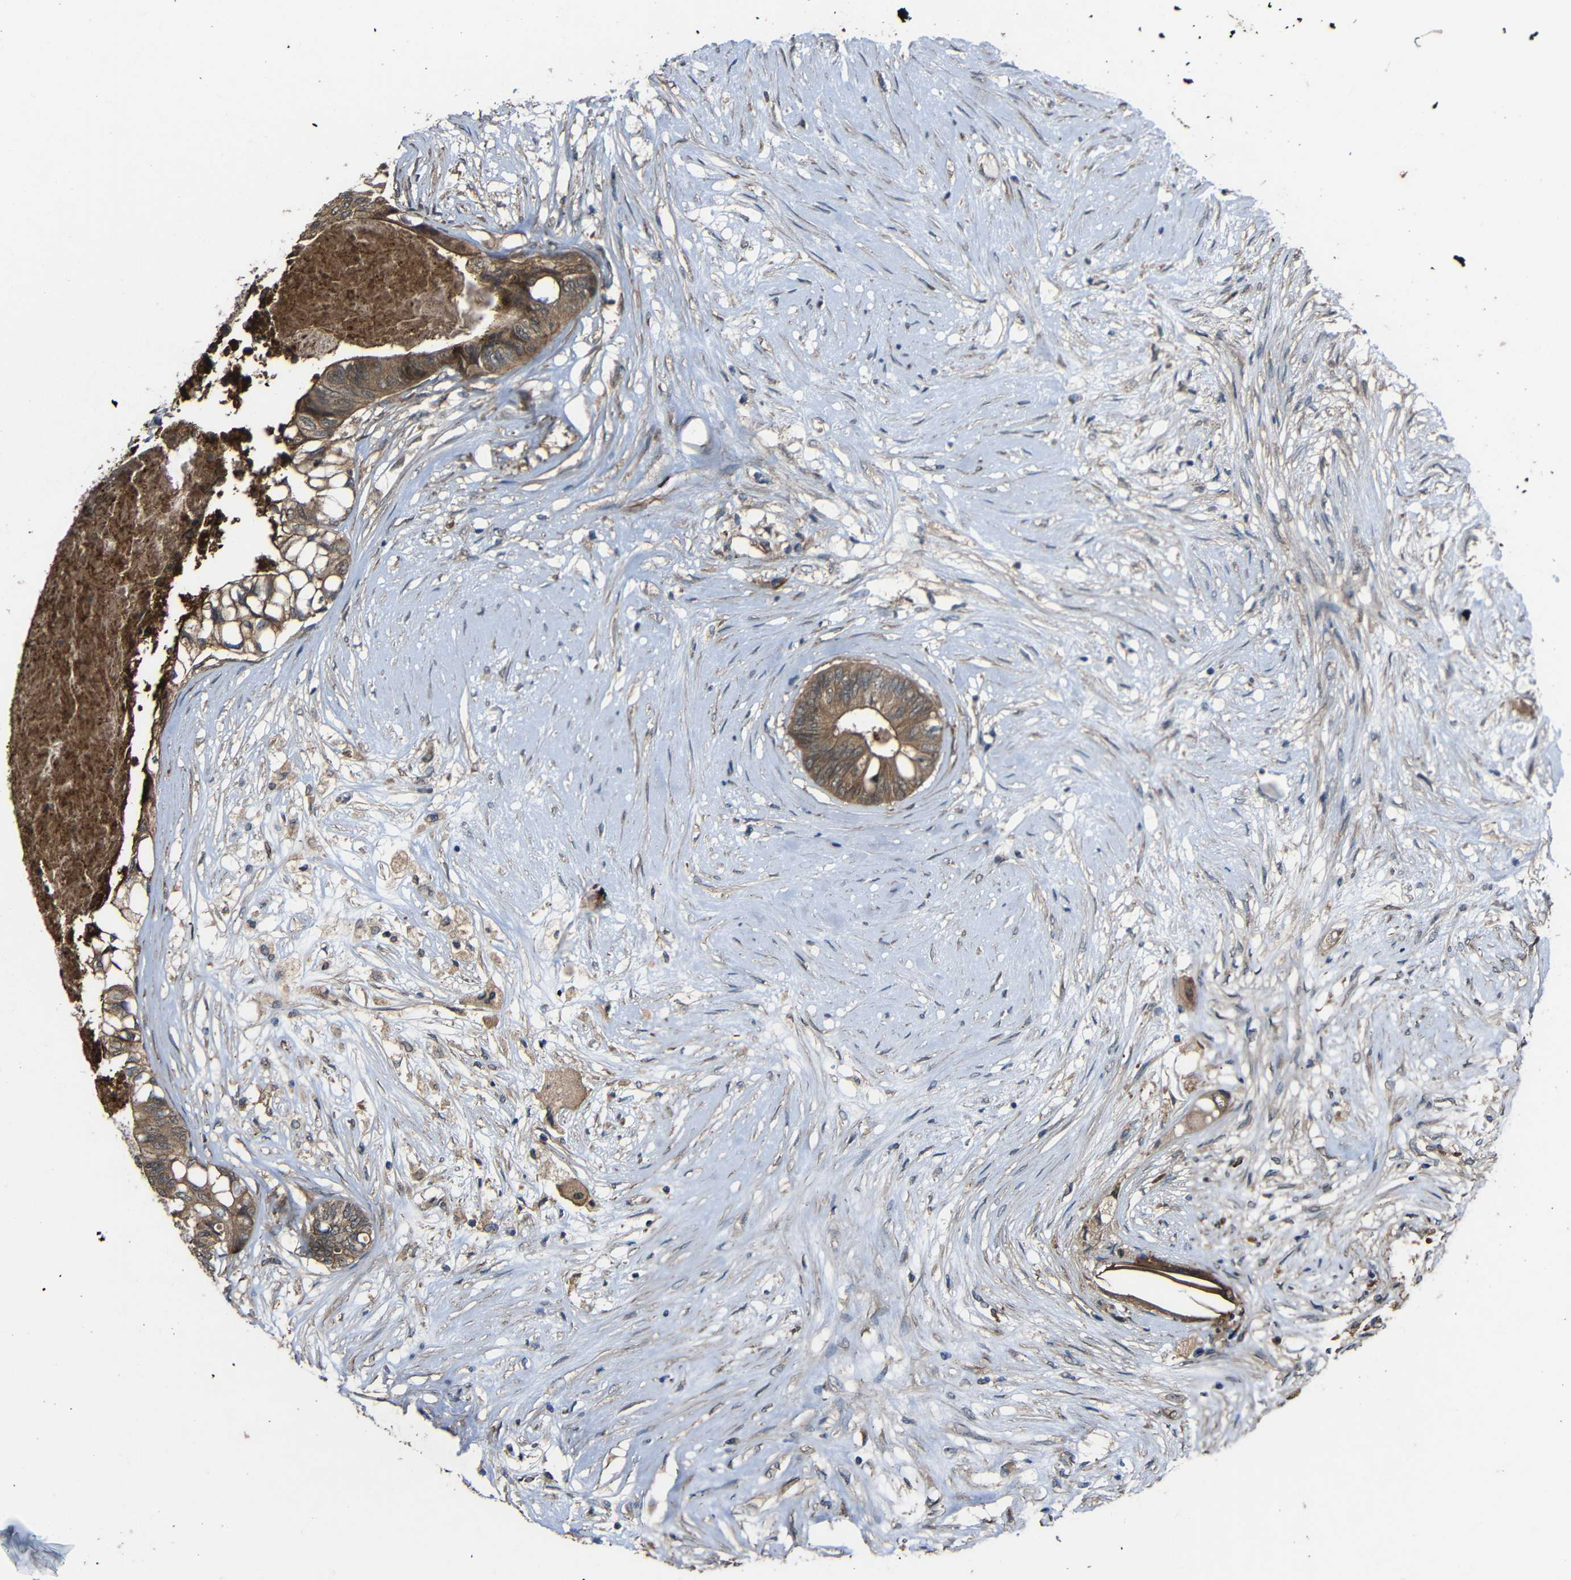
{"staining": {"intensity": "moderate", "quantity": ">75%", "location": "cytoplasmic/membranous"}, "tissue": "colorectal cancer", "cell_type": "Tumor cells", "image_type": "cancer", "snomed": [{"axis": "morphology", "description": "Adenocarcinoma, NOS"}, {"axis": "topography", "description": "Rectum"}], "caption": "Human adenocarcinoma (colorectal) stained with a protein marker reveals moderate staining in tumor cells.", "gene": "CHST9", "patient": {"sex": "male", "age": 63}}